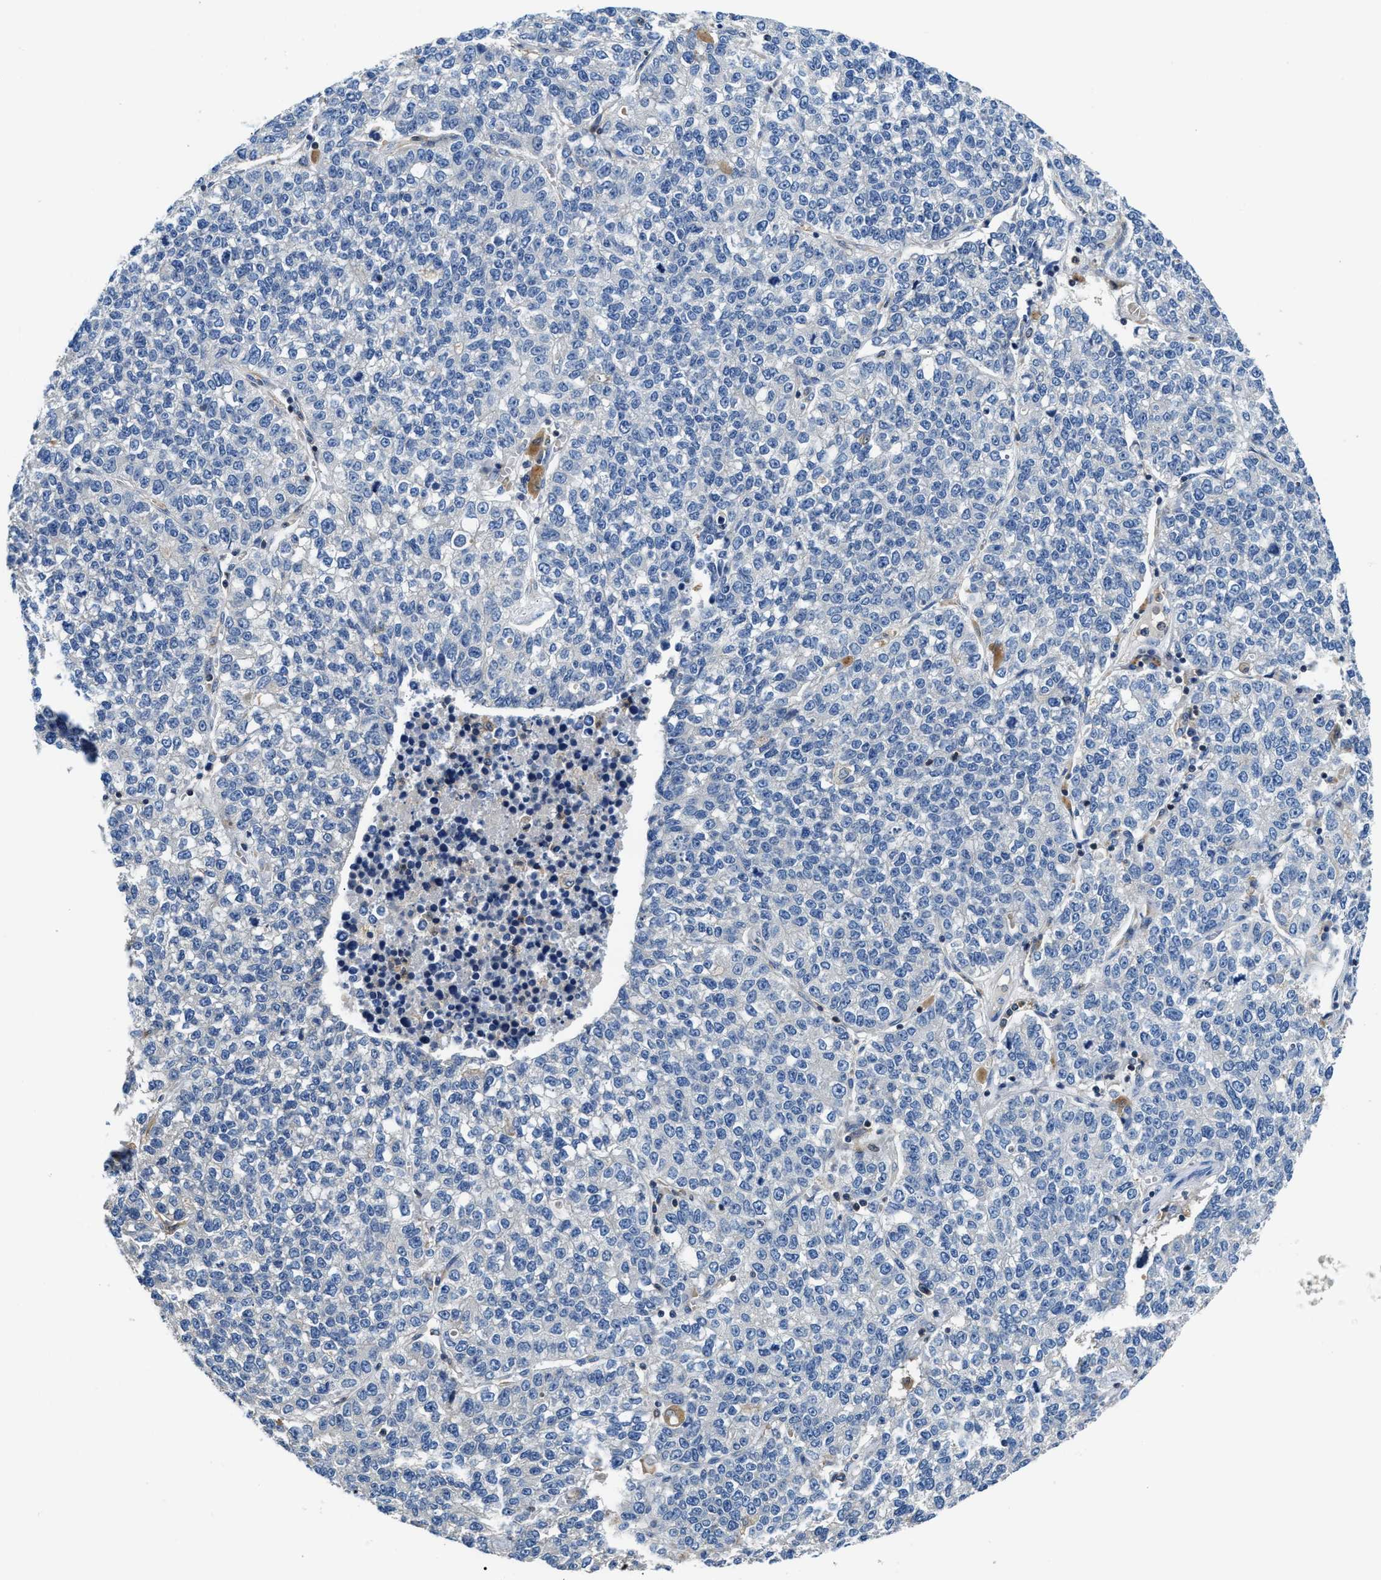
{"staining": {"intensity": "negative", "quantity": "none", "location": "none"}, "tissue": "lung cancer", "cell_type": "Tumor cells", "image_type": "cancer", "snomed": [{"axis": "morphology", "description": "Adenocarcinoma, NOS"}, {"axis": "topography", "description": "Lung"}], "caption": "An immunohistochemistry (IHC) micrograph of lung cancer (adenocarcinoma) is shown. There is no staining in tumor cells of lung cancer (adenocarcinoma).", "gene": "OSTF1", "patient": {"sex": "male", "age": 49}}